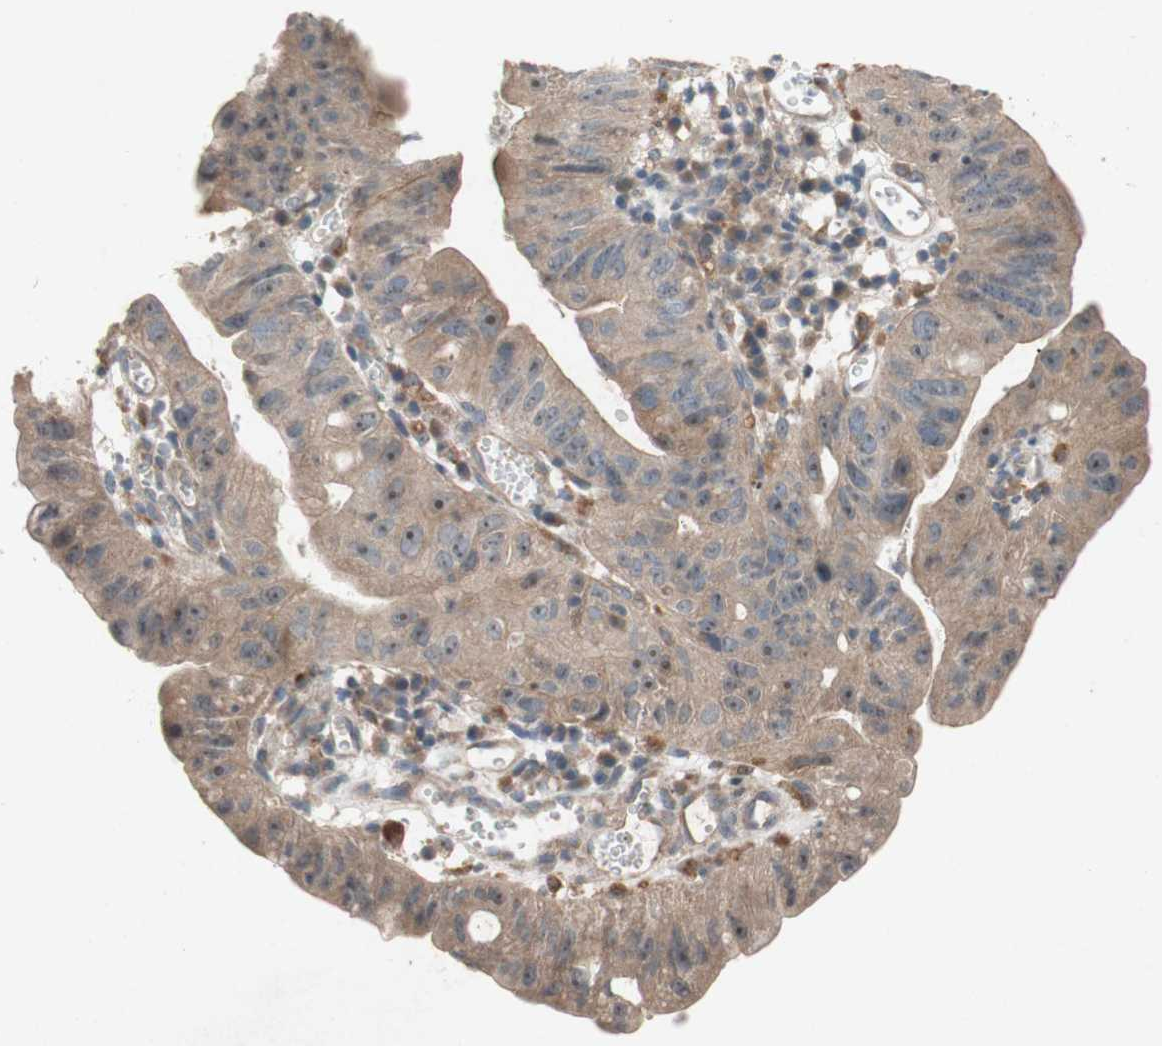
{"staining": {"intensity": "weak", "quantity": ">75%", "location": "cytoplasmic/membranous"}, "tissue": "stomach cancer", "cell_type": "Tumor cells", "image_type": "cancer", "snomed": [{"axis": "morphology", "description": "Adenocarcinoma, NOS"}, {"axis": "topography", "description": "Stomach"}], "caption": "Immunohistochemistry (IHC) of stomach adenocarcinoma shows low levels of weak cytoplasmic/membranous staining in approximately >75% of tumor cells.", "gene": "ATP6V1F", "patient": {"sex": "male", "age": 59}}